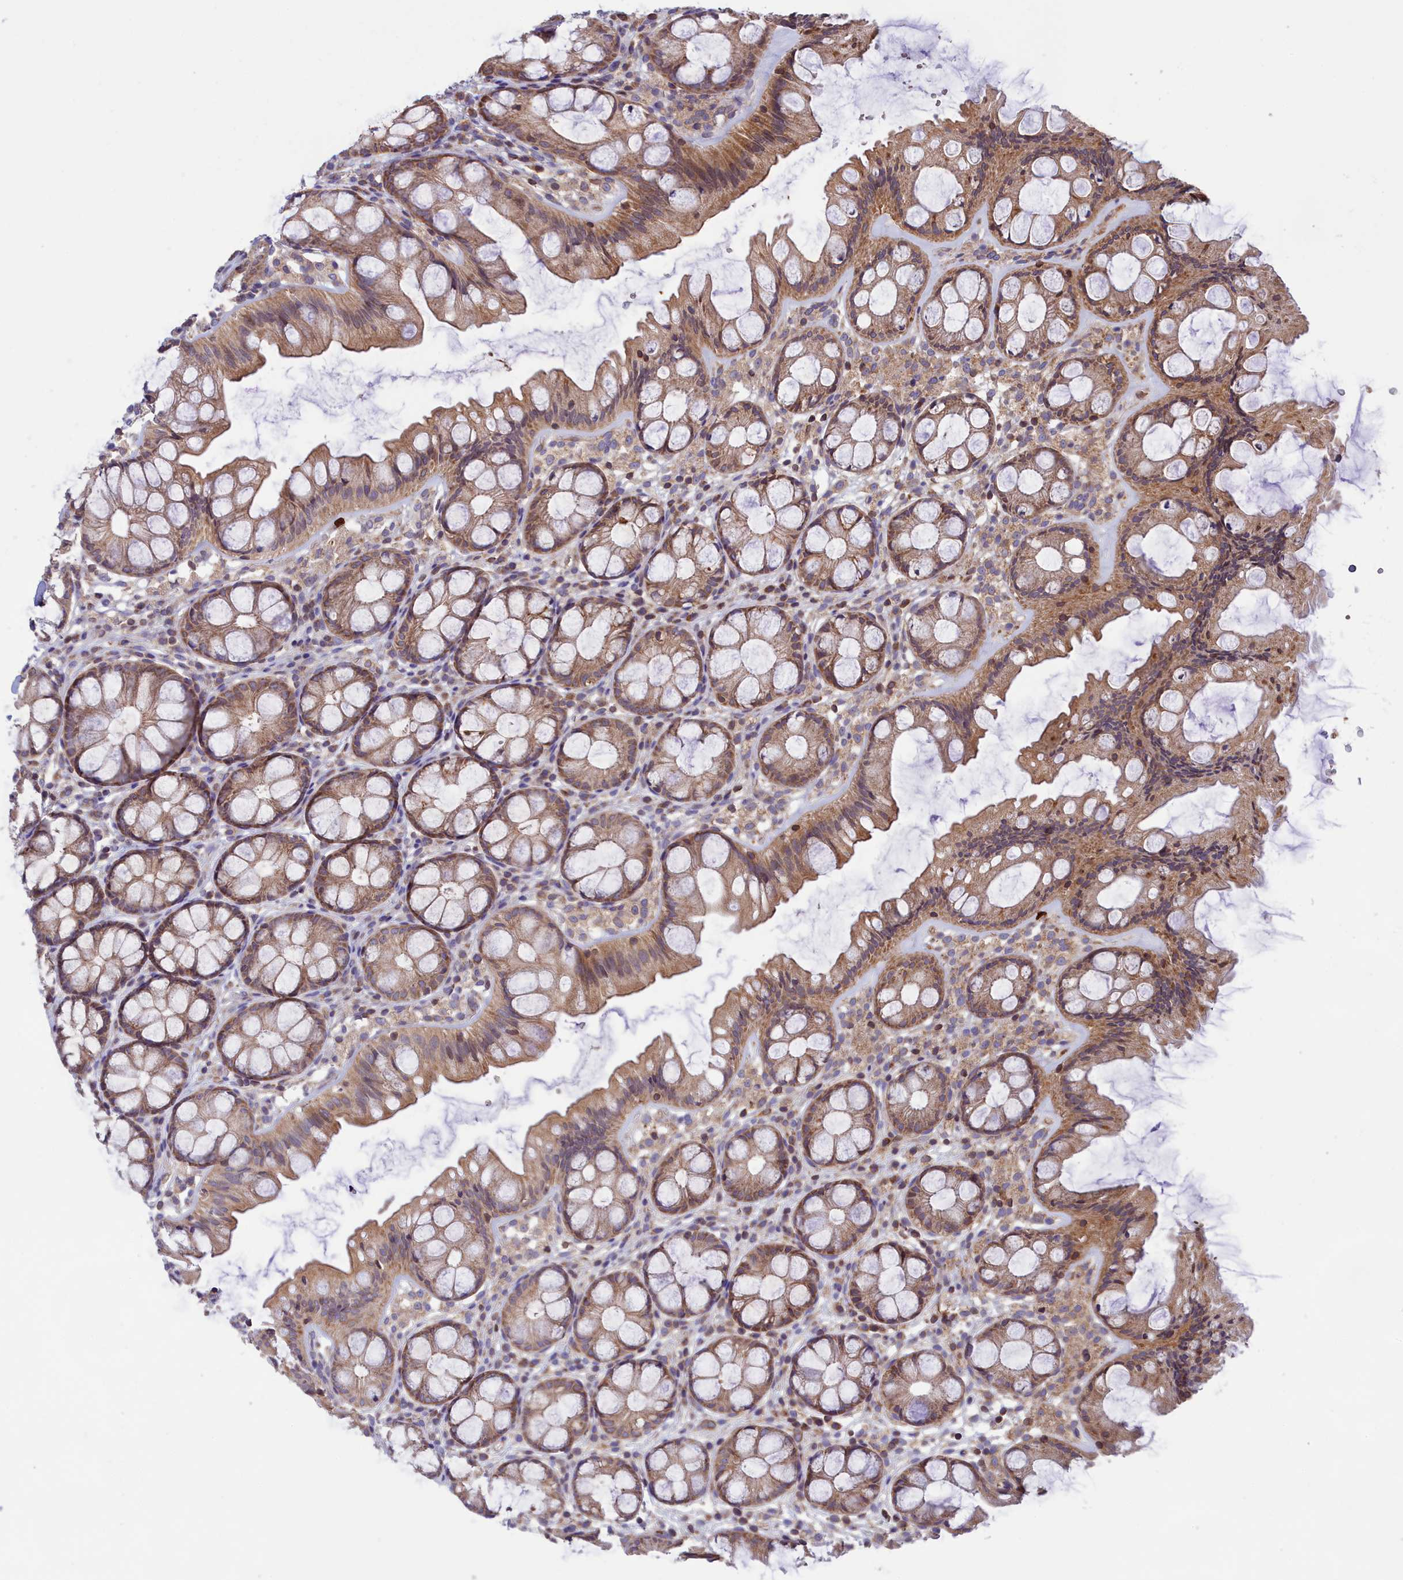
{"staining": {"intensity": "moderate", "quantity": ">75%", "location": "cytoplasmic/membranous"}, "tissue": "colon", "cell_type": "Endothelial cells", "image_type": "normal", "snomed": [{"axis": "morphology", "description": "Normal tissue, NOS"}, {"axis": "topography", "description": "Colon"}], "caption": "This photomicrograph displays IHC staining of unremarkable colon, with medium moderate cytoplasmic/membranous positivity in approximately >75% of endothelial cells.", "gene": "PKHD1L1", "patient": {"sex": "male", "age": 47}}